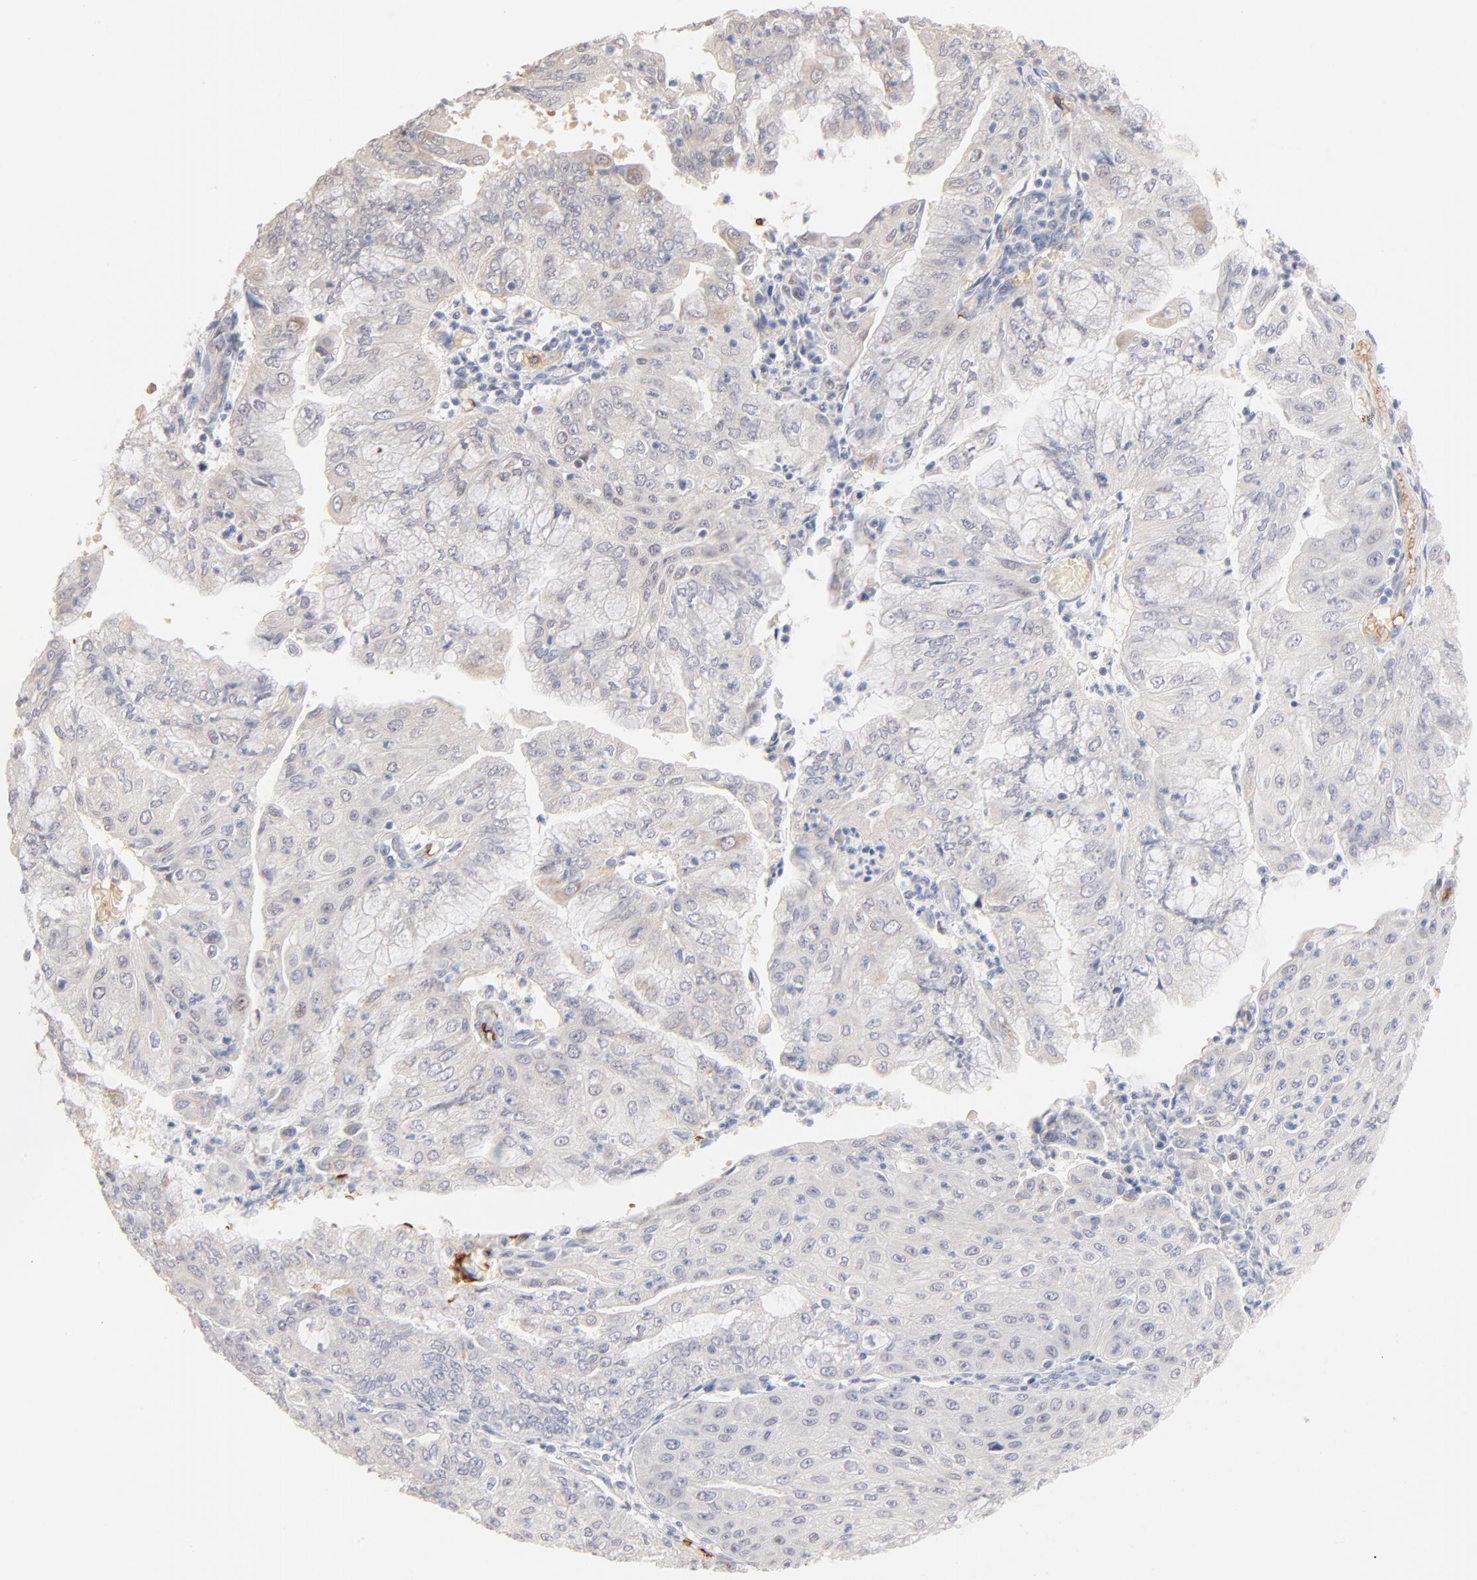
{"staining": {"intensity": "negative", "quantity": "none", "location": "none"}, "tissue": "endometrial cancer", "cell_type": "Tumor cells", "image_type": "cancer", "snomed": [{"axis": "morphology", "description": "Adenocarcinoma, NOS"}, {"axis": "topography", "description": "Endometrium"}], "caption": "An immunohistochemistry photomicrograph of endometrial adenocarcinoma is shown. There is no staining in tumor cells of endometrial adenocarcinoma.", "gene": "SPTB", "patient": {"sex": "female", "age": 79}}